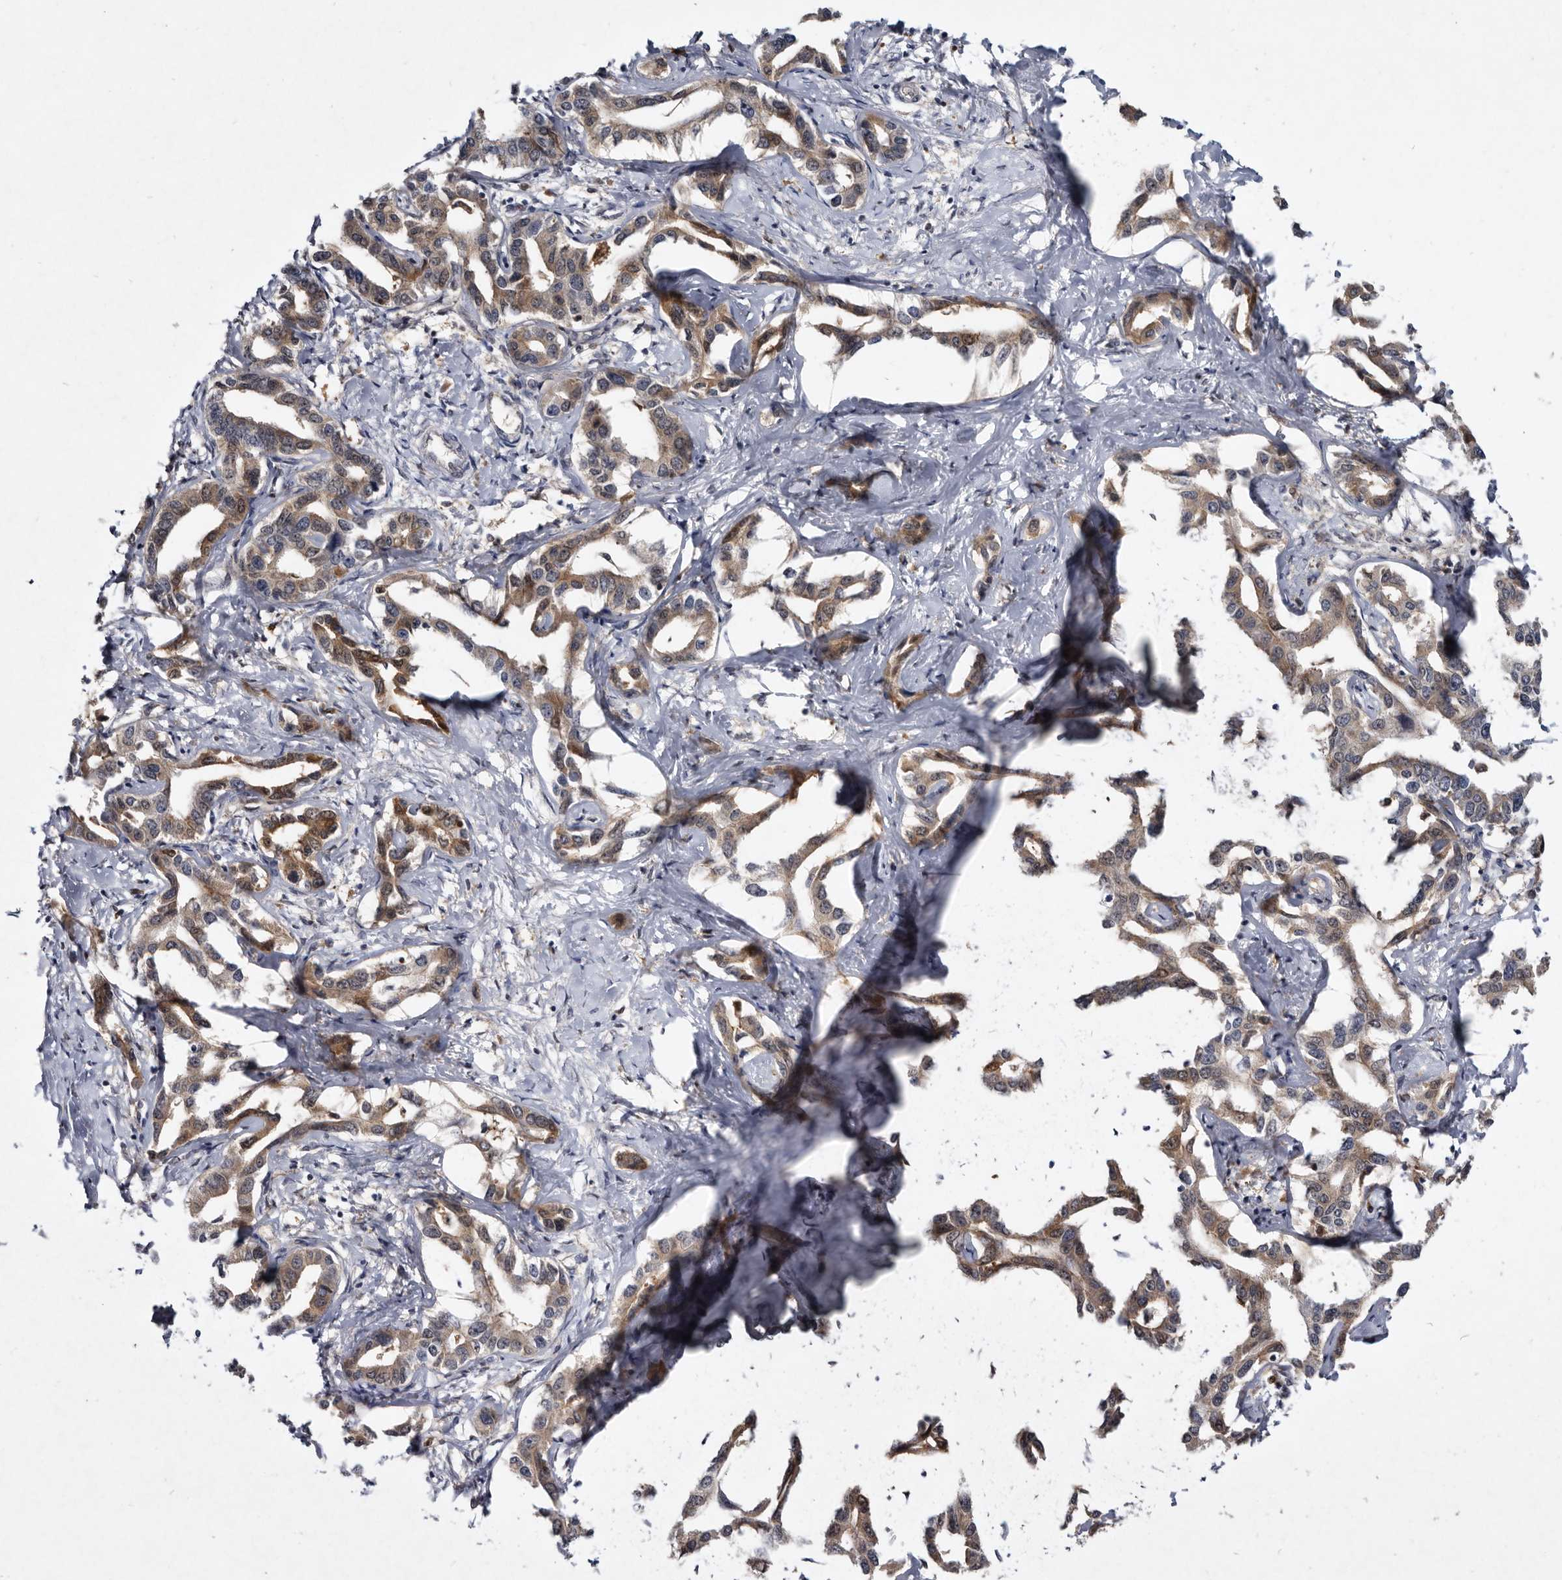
{"staining": {"intensity": "moderate", "quantity": ">75%", "location": "cytoplasmic/membranous"}, "tissue": "liver cancer", "cell_type": "Tumor cells", "image_type": "cancer", "snomed": [{"axis": "morphology", "description": "Cholangiocarcinoma"}, {"axis": "topography", "description": "Liver"}], "caption": "Immunohistochemistry histopathology image of neoplastic tissue: cholangiocarcinoma (liver) stained using immunohistochemistry displays medium levels of moderate protein expression localized specifically in the cytoplasmic/membranous of tumor cells, appearing as a cytoplasmic/membranous brown color.", "gene": "SERPINB8", "patient": {"sex": "male", "age": 59}}